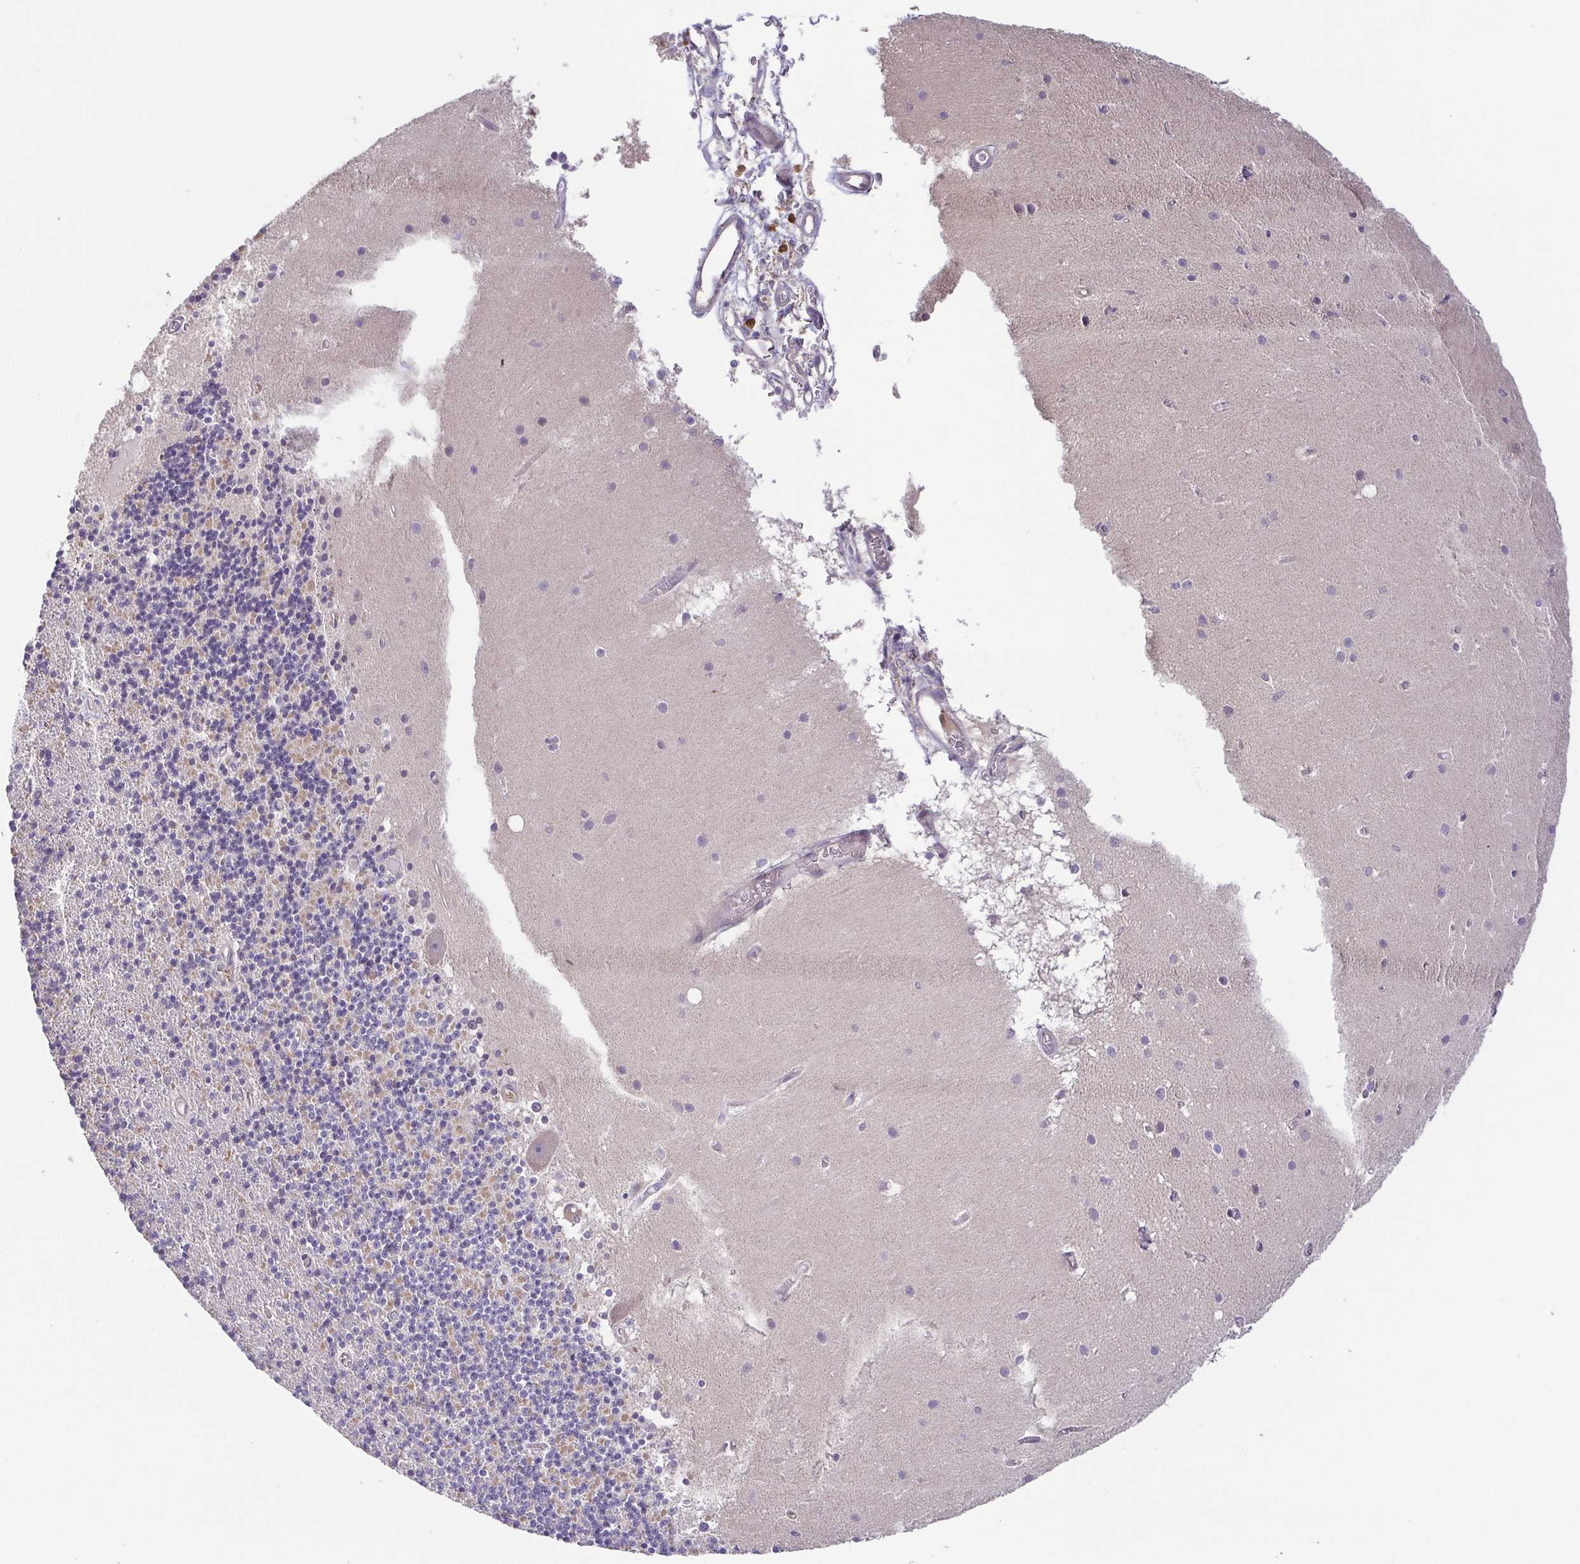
{"staining": {"intensity": "negative", "quantity": "none", "location": "none"}, "tissue": "cerebellum", "cell_type": "Cells in granular layer", "image_type": "normal", "snomed": [{"axis": "morphology", "description": "Normal tissue, NOS"}, {"axis": "topography", "description": "Cerebellum"}], "caption": "Histopathology image shows no protein positivity in cells in granular layer of normal cerebellum.", "gene": "OSBPL7", "patient": {"sex": "male", "age": 70}}